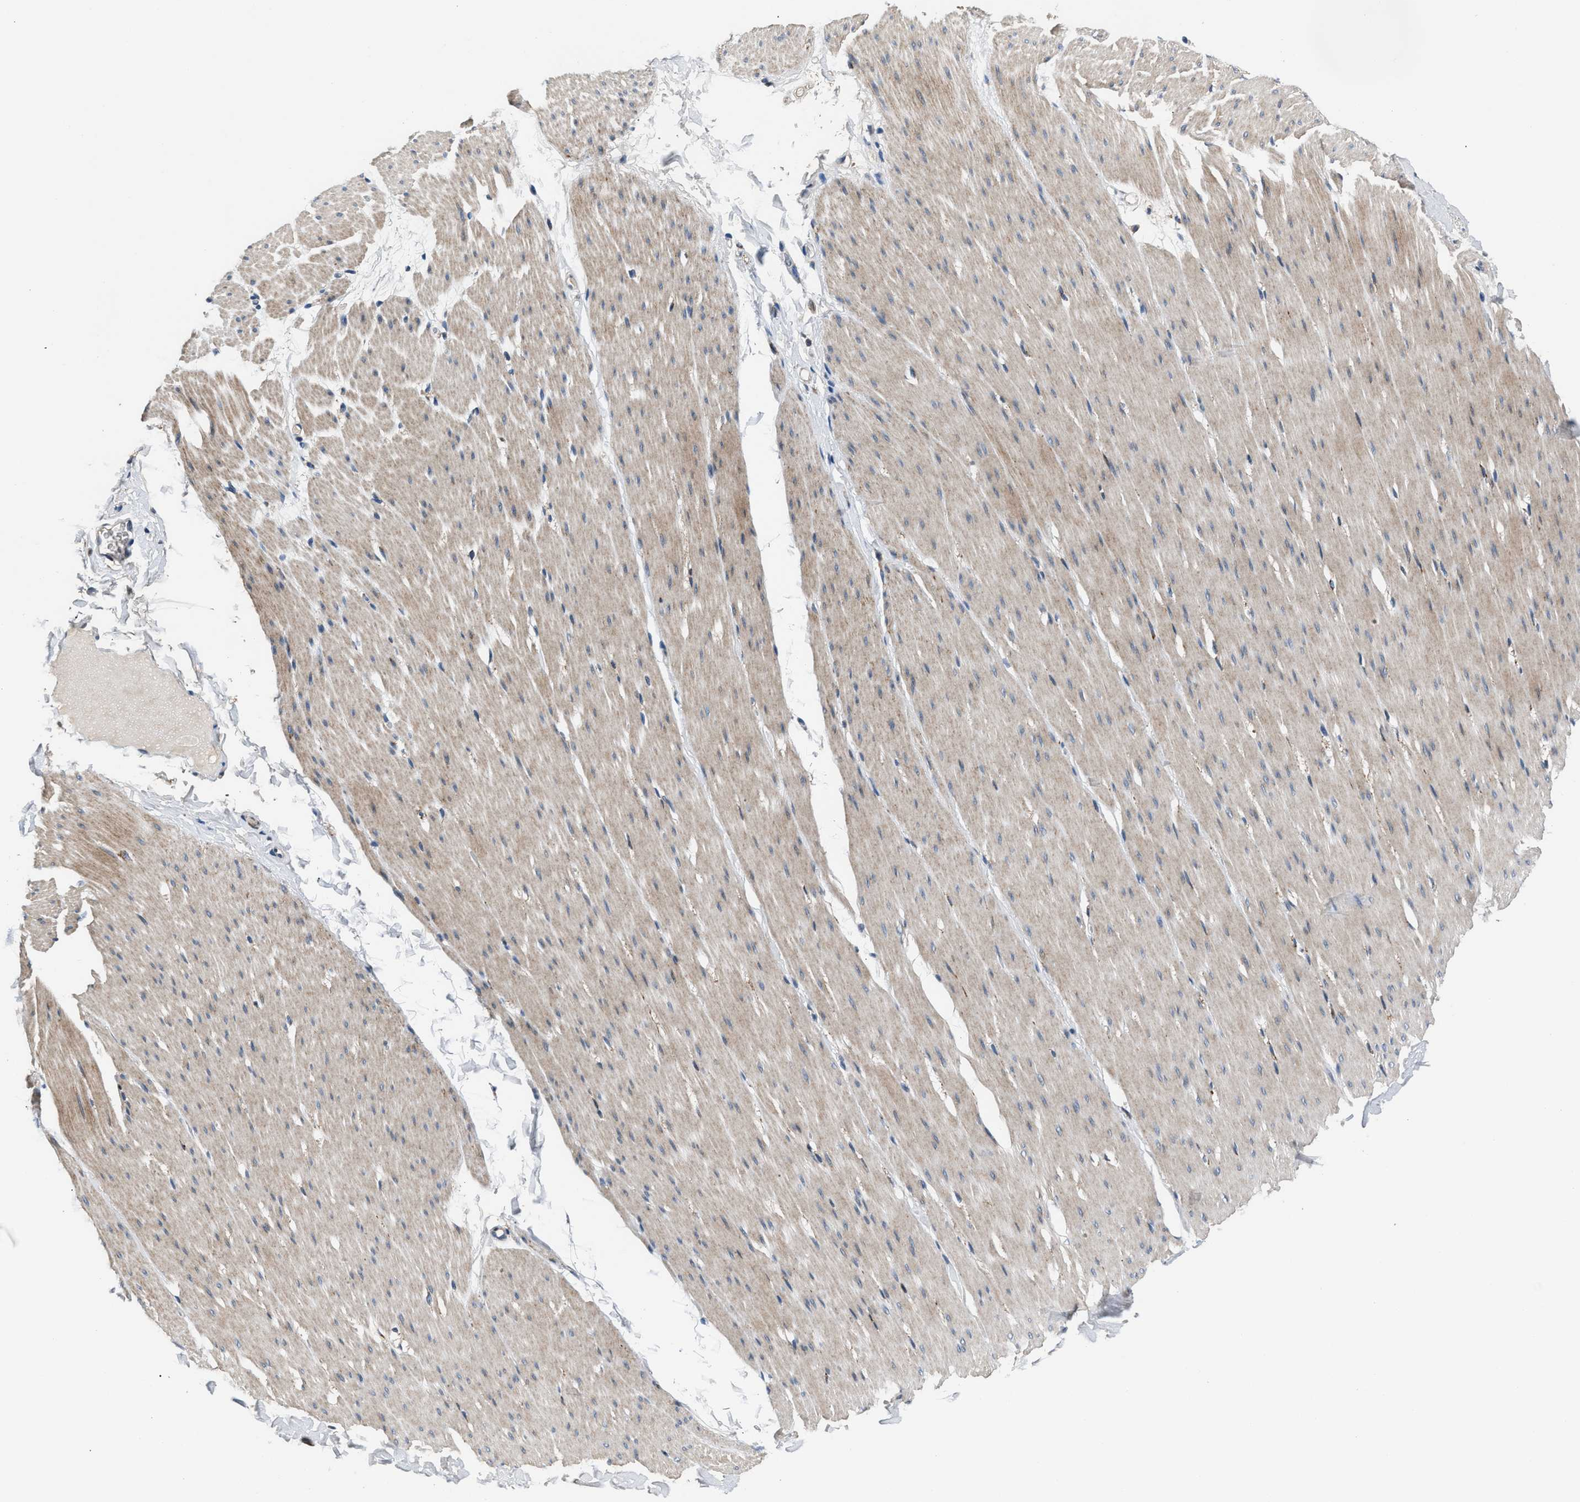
{"staining": {"intensity": "weak", "quantity": "25%-75%", "location": "cytoplasmic/membranous"}, "tissue": "smooth muscle", "cell_type": "Smooth muscle cells", "image_type": "normal", "snomed": [{"axis": "morphology", "description": "Normal tissue, NOS"}, {"axis": "topography", "description": "Smooth muscle"}, {"axis": "topography", "description": "Colon"}], "caption": "Benign smooth muscle was stained to show a protein in brown. There is low levels of weak cytoplasmic/membranous staining in approximately 25%-75% of smooth muscle cells. Using DAB (3,3'-diaminobenzidine) (brown) and hematoxylin (blue) stains, captured at high magnification using brightfield microscopy.", "gene": "DNAJC24", "patient": {"sex": "male", "age": 67}}